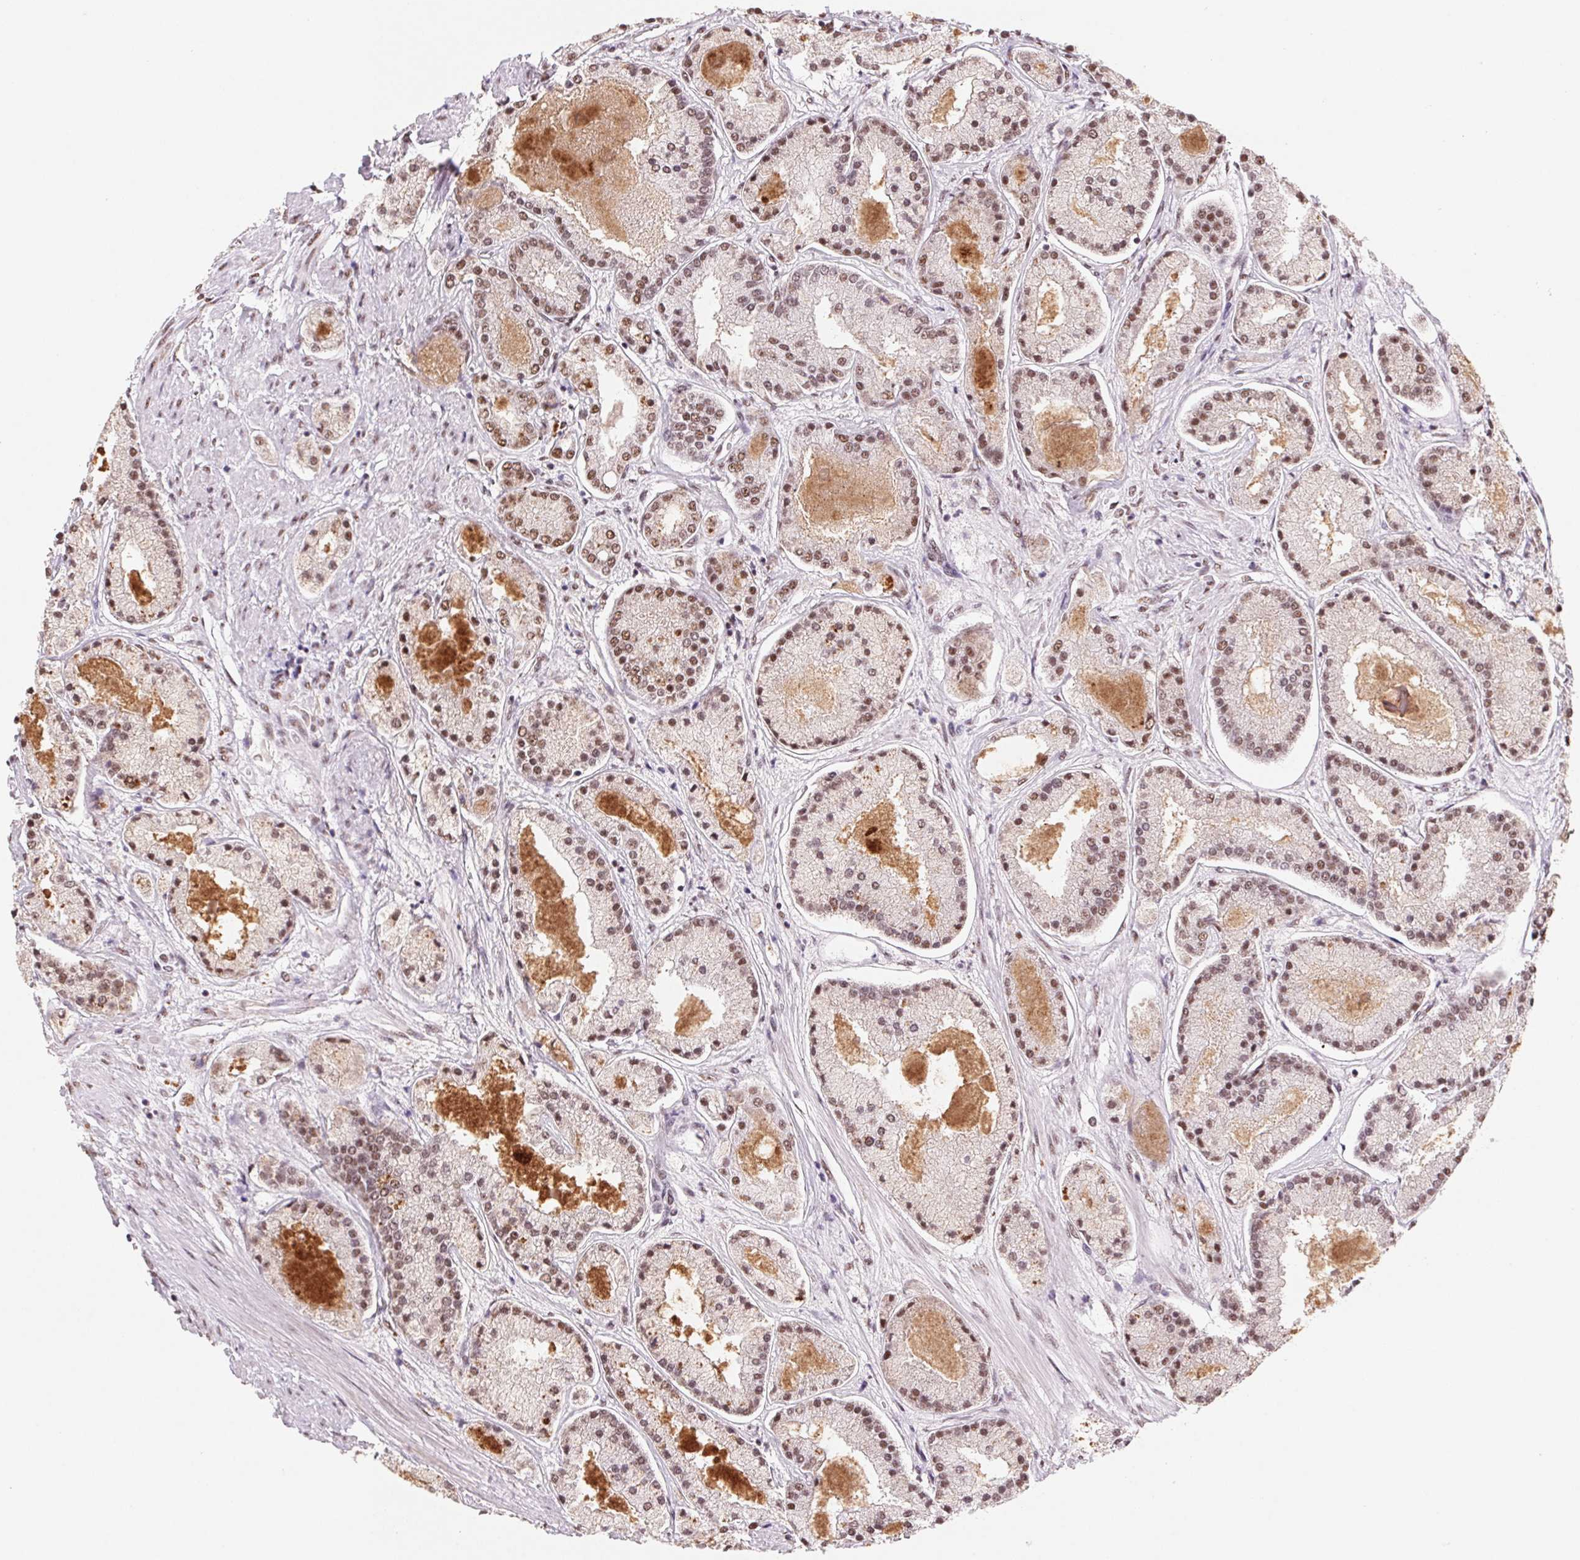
{"staining": {"intensity": "moderate", "quantity": ">75%", "location": "nuclear"}, "tissue": "prostate cancer", "cell_type": "Tumor cells", "image_type": "cancer", "snomed": [{"axis": "morphology", "description": "Adenocarcinoma, High grade"}, {"axis": "topography", "description": "Prostate"}], "caption": "High-grade adenocarcinoma (prostate) was stained to show a protein in brown. There is medium levels of moderate nuclear expression in about >75% of tumor cells.", "gene": "SNRPG", "patient": {"sex": "male", "age": 67}}